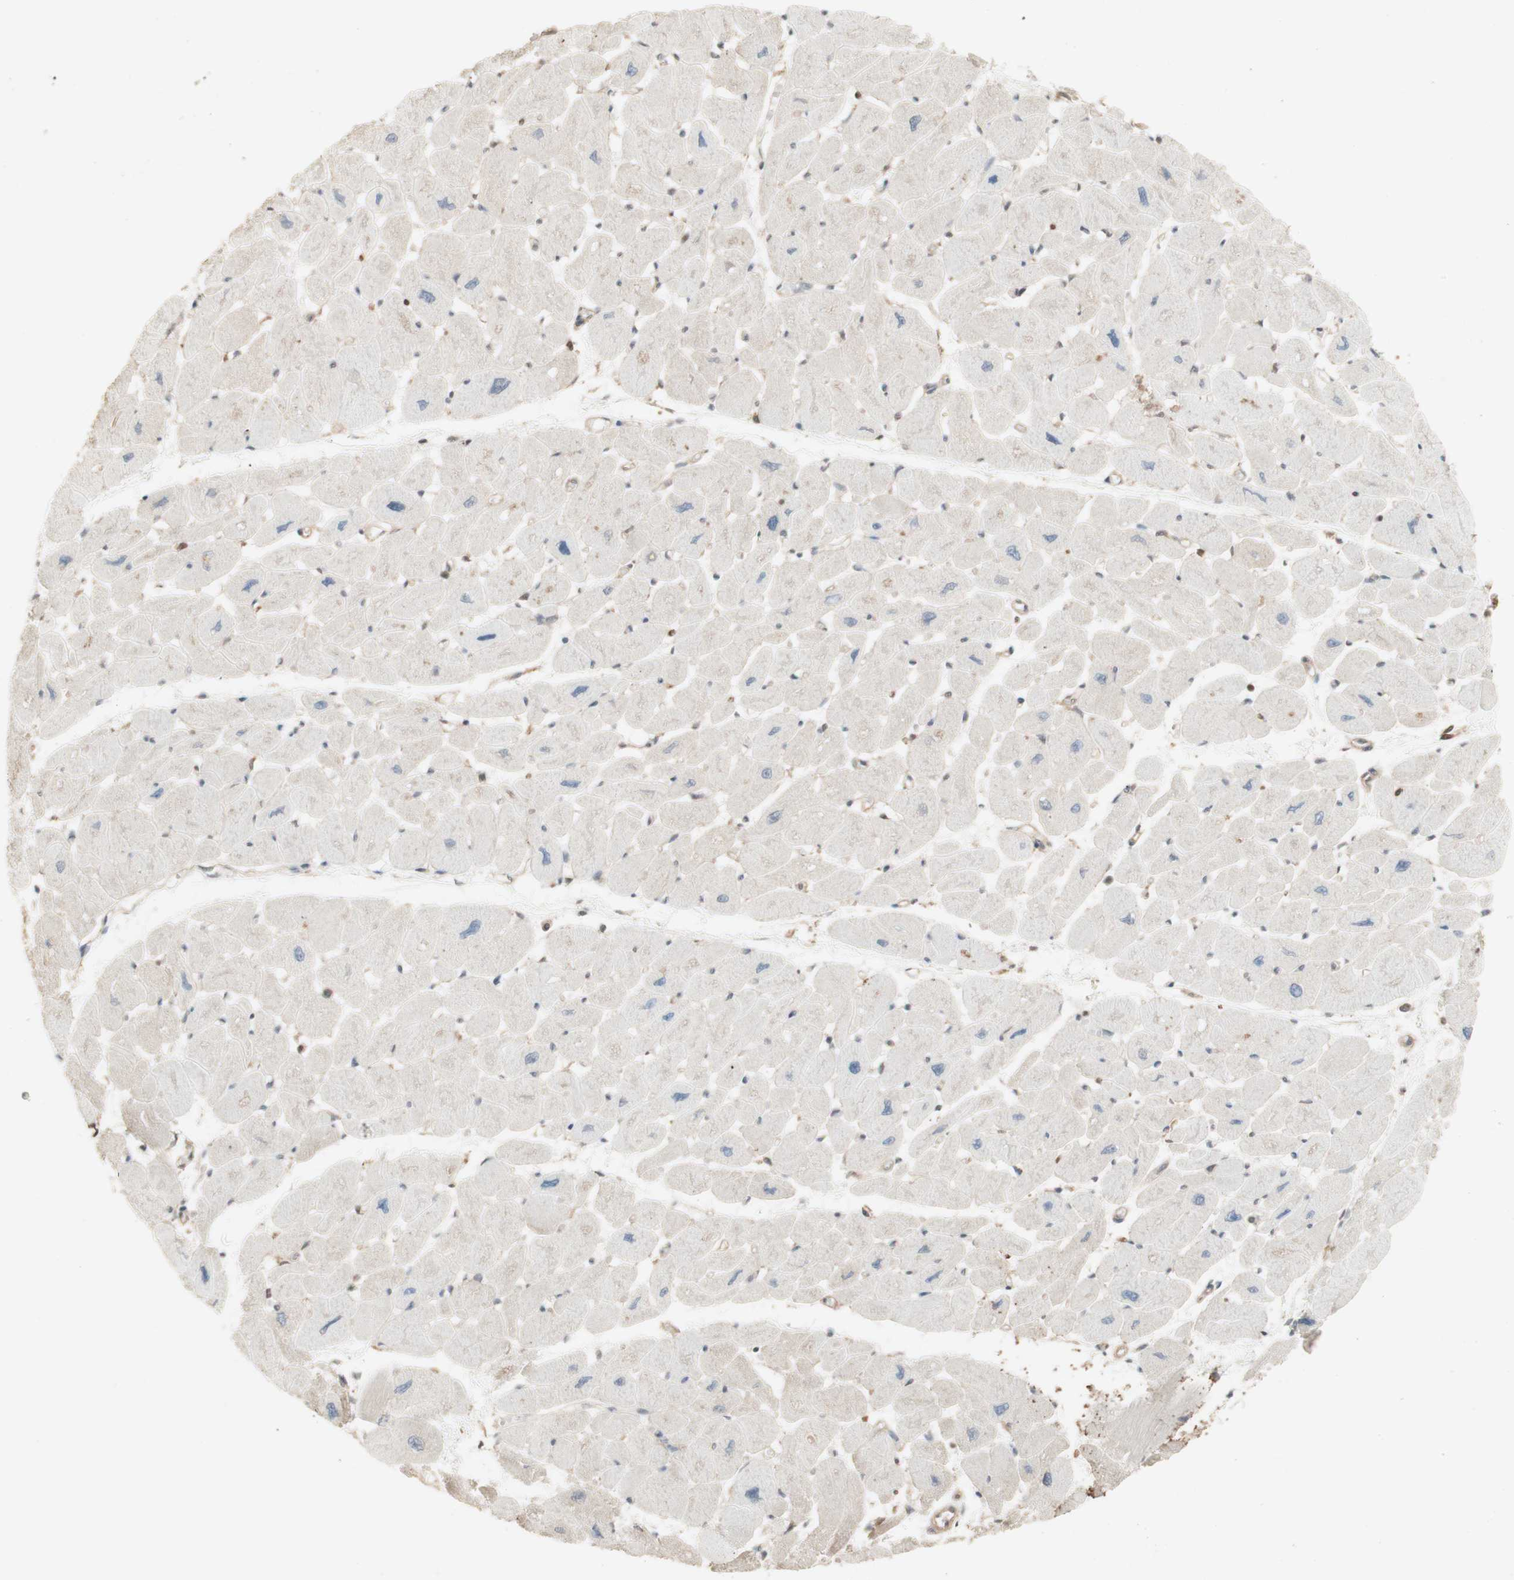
{"staining": {"intensity": "weak", "quantity": "<25%", "location": "cytoplasmic/membranous"}, "tissue": "heart muscle", "cell_type": "Cardiomyocytes", "image_type": "normal", "snomed": [{"axis": "morphology", "description": "Normal tissue, NOS"}, {"axis": "topography", "description": "Heart"}], "caption": "The image exhibits no staining of cardiomyocytes in unremarkable heart muscle.", "gene": "YWHAB", "patient": {"sex": "female", "age": 54}}